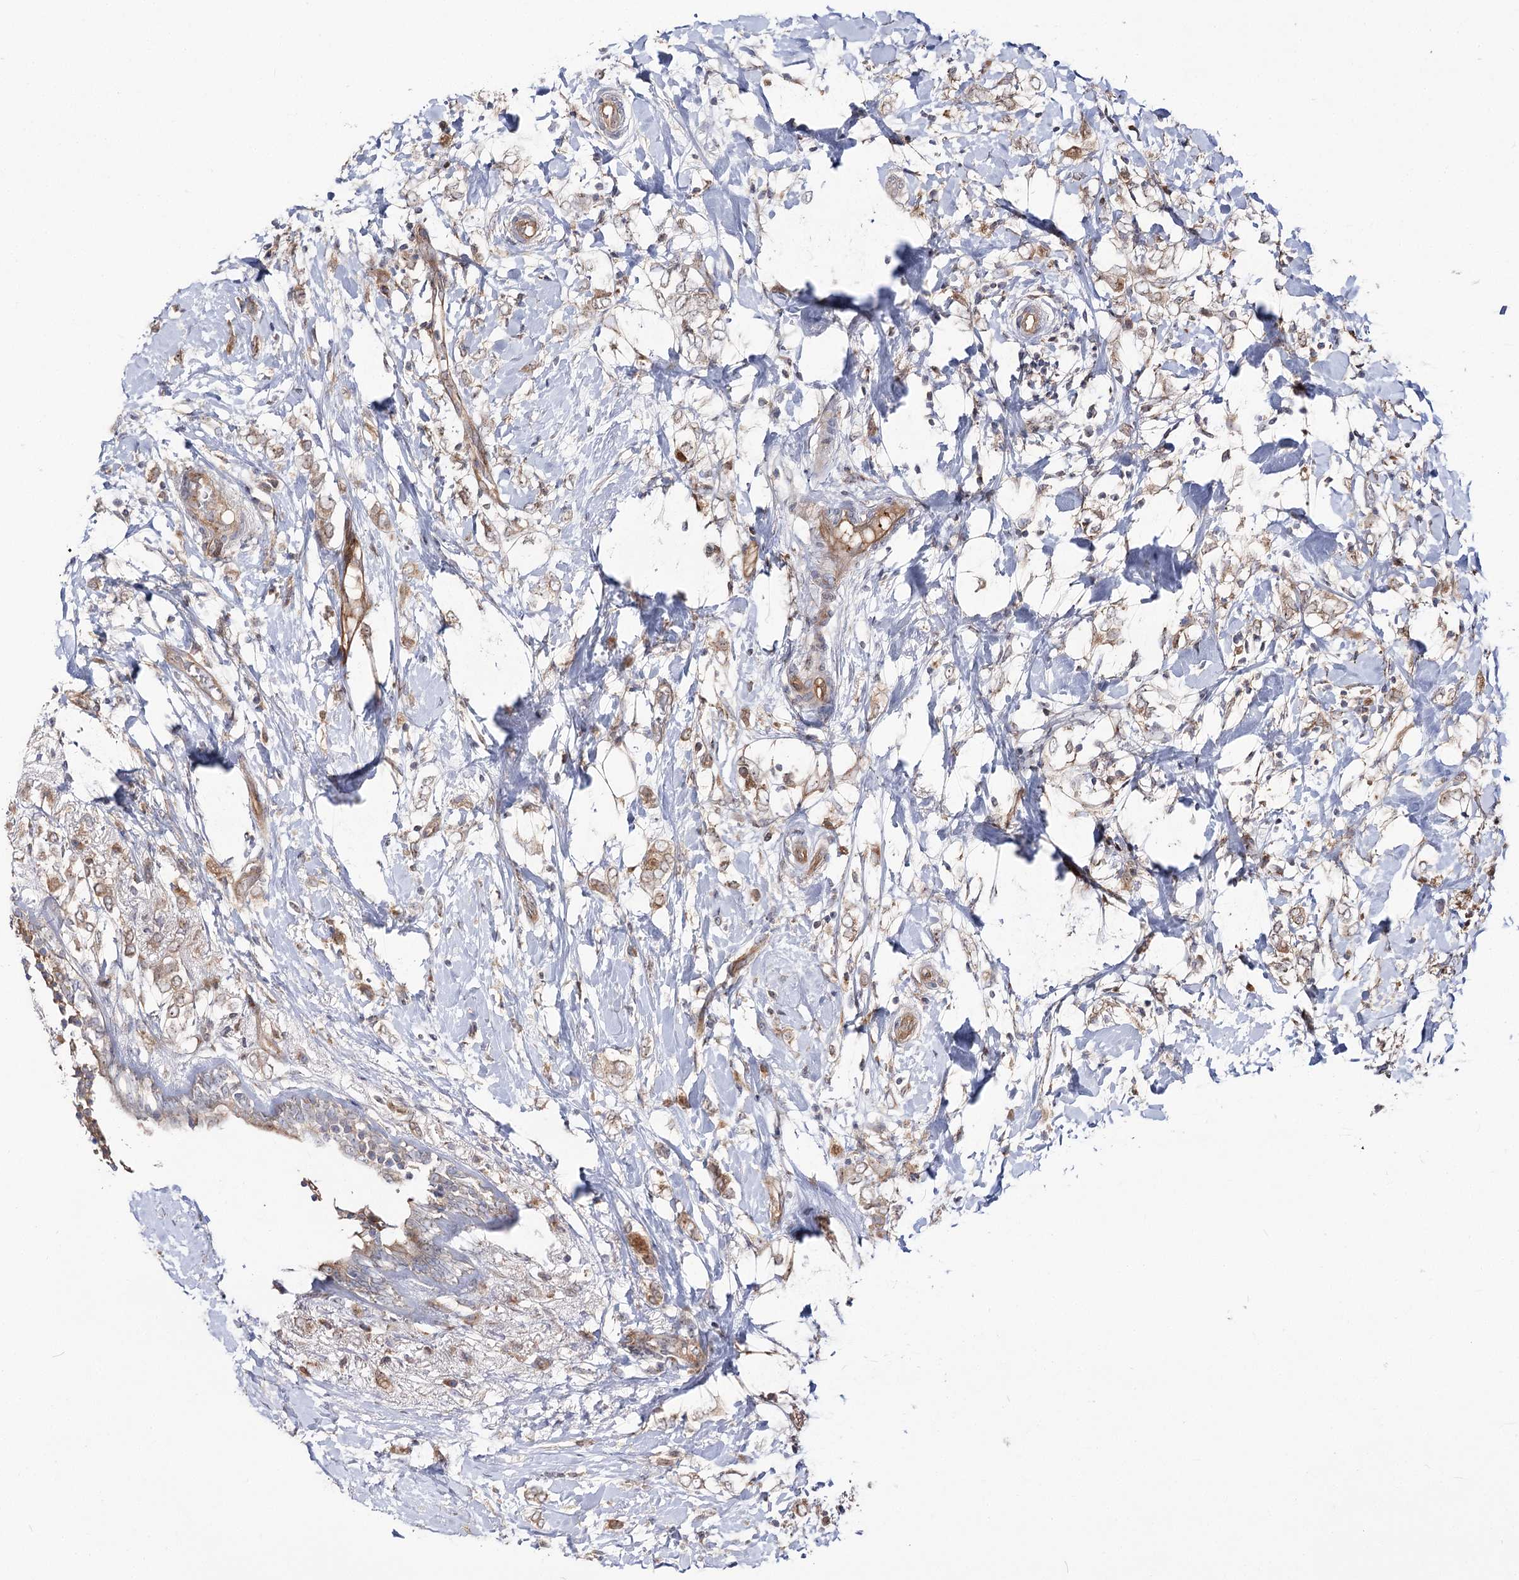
{"staining": {"intensity": "moderate", "quantity": ">75%", "location": "cytoplasmic/membranous"}, "tissue": "breast cancer", "cell_type": "Tumor cells", "image_type": "cancer", "snomed": [{"axis": "morphology", "description": "Normal tissue, NOS"}, {"axis": "morphology", "description": "Lobular carcinoma"}, {"axis": "topography", "description": "Breast"}], "caption": "Immunohistochemical staining of human breast cancer (lobular carcinoma) reveals medium levels of moderate cytoplasmic/membranous expression in approximately >75% of tumor cells. The protein is shown in brown color, while the nuclei are stained blue.", "gene": "C11orf80", "patient": {"sex": "female", "age": 47}}